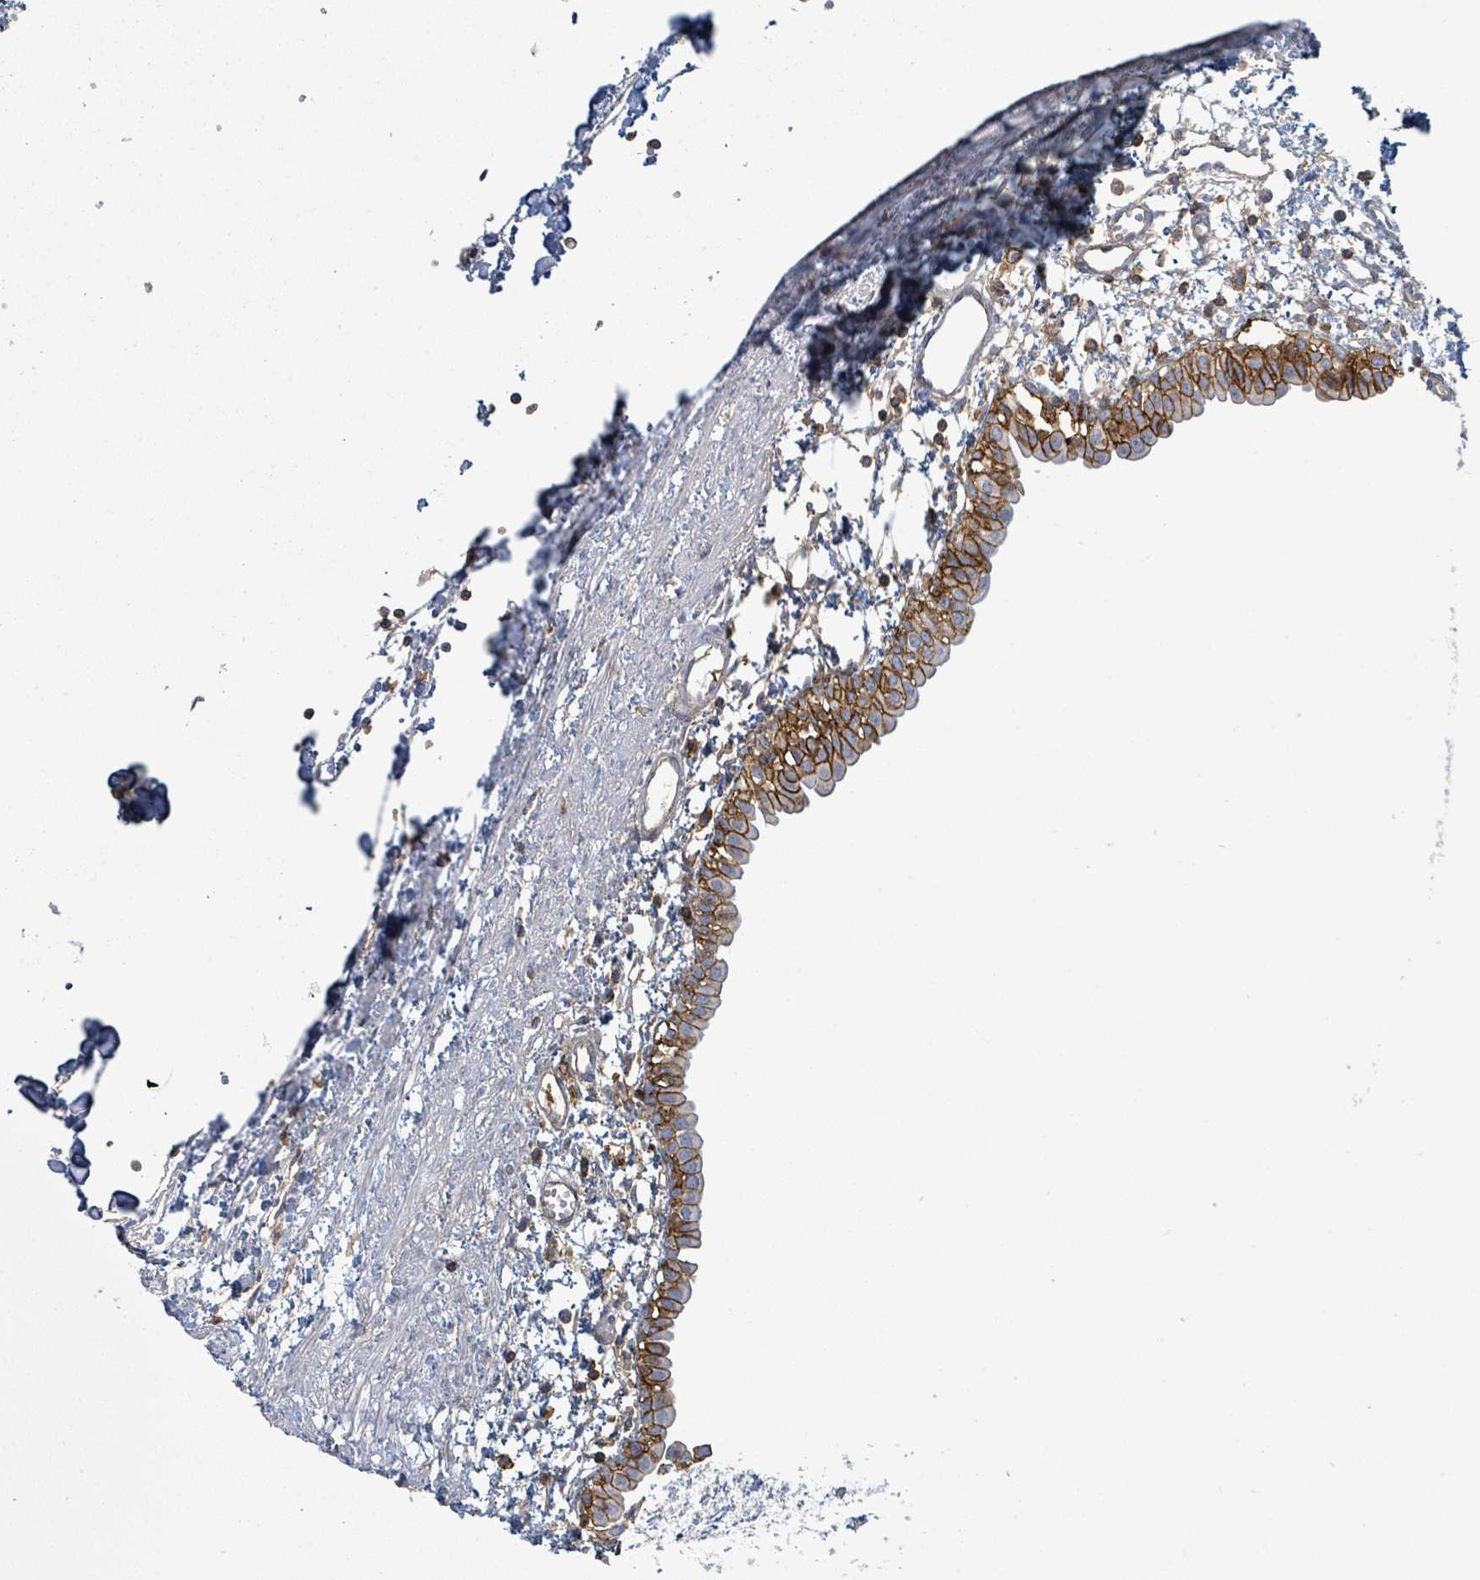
{"staining": {"intensity": "strong", "quantity": "25%-75%", "location": "cytoplasmic/membranous"}, "tissue": "renal cancer", "cell_type": "Tumor cells", "image_type": "cancer", "snomed": [{"axis": "morphology", "description": "Adenocarcinoma, NOS"}, {"axis": "topography", "description": "Kidney"}], "caption": "An image showing strong cytoplasmic/membranous expression in about 25%-75% of tumor cells in renal cancer, as visualized by brown immunohistochemical staining.", "gene": "TNFRSF14", "patient": {"sex": "male", "age": 59}}